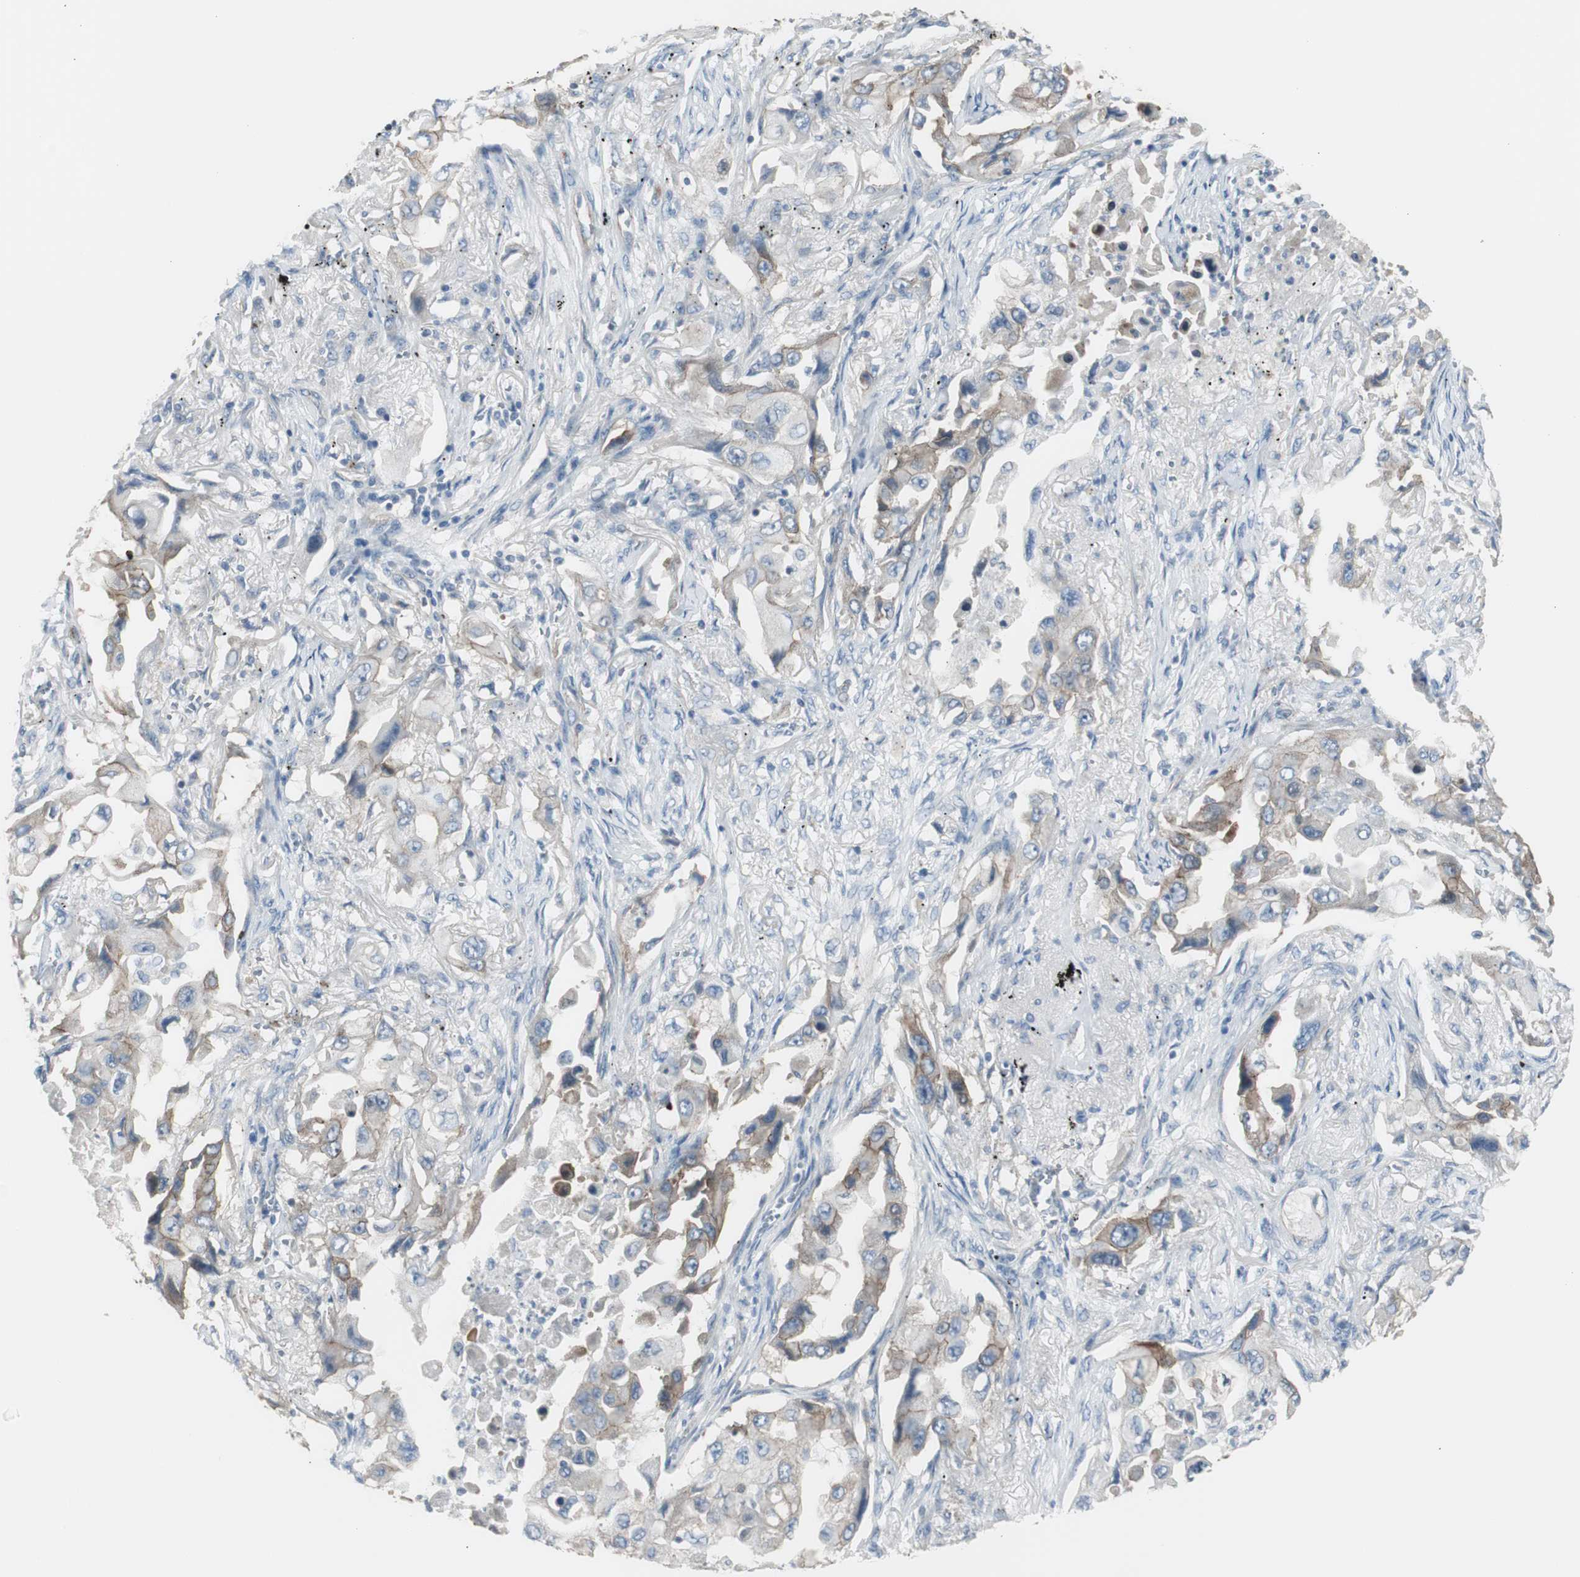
{"staining": {"intensity": "moderate", "quantity": "25%-75%", "location": "cytoplasmic/membranous"}, "tissue": "lung cancer", "cell_type": "Tumor cells", "image_type": "cancer", "snomed": [{"axis": "morphology", "description": "Adenocarcinoma, NOS"}, {"axis": "topography", "description": "Lung"}], "caption": "Human lung adenocarcinoma stained for a protein (brown) exhibits moderate cytoplasmic/membranous positive positivity in about 25%-75% of tumor cells.", "gene": "STXBP4", "patient": {"sex": "female", "age": 65}}